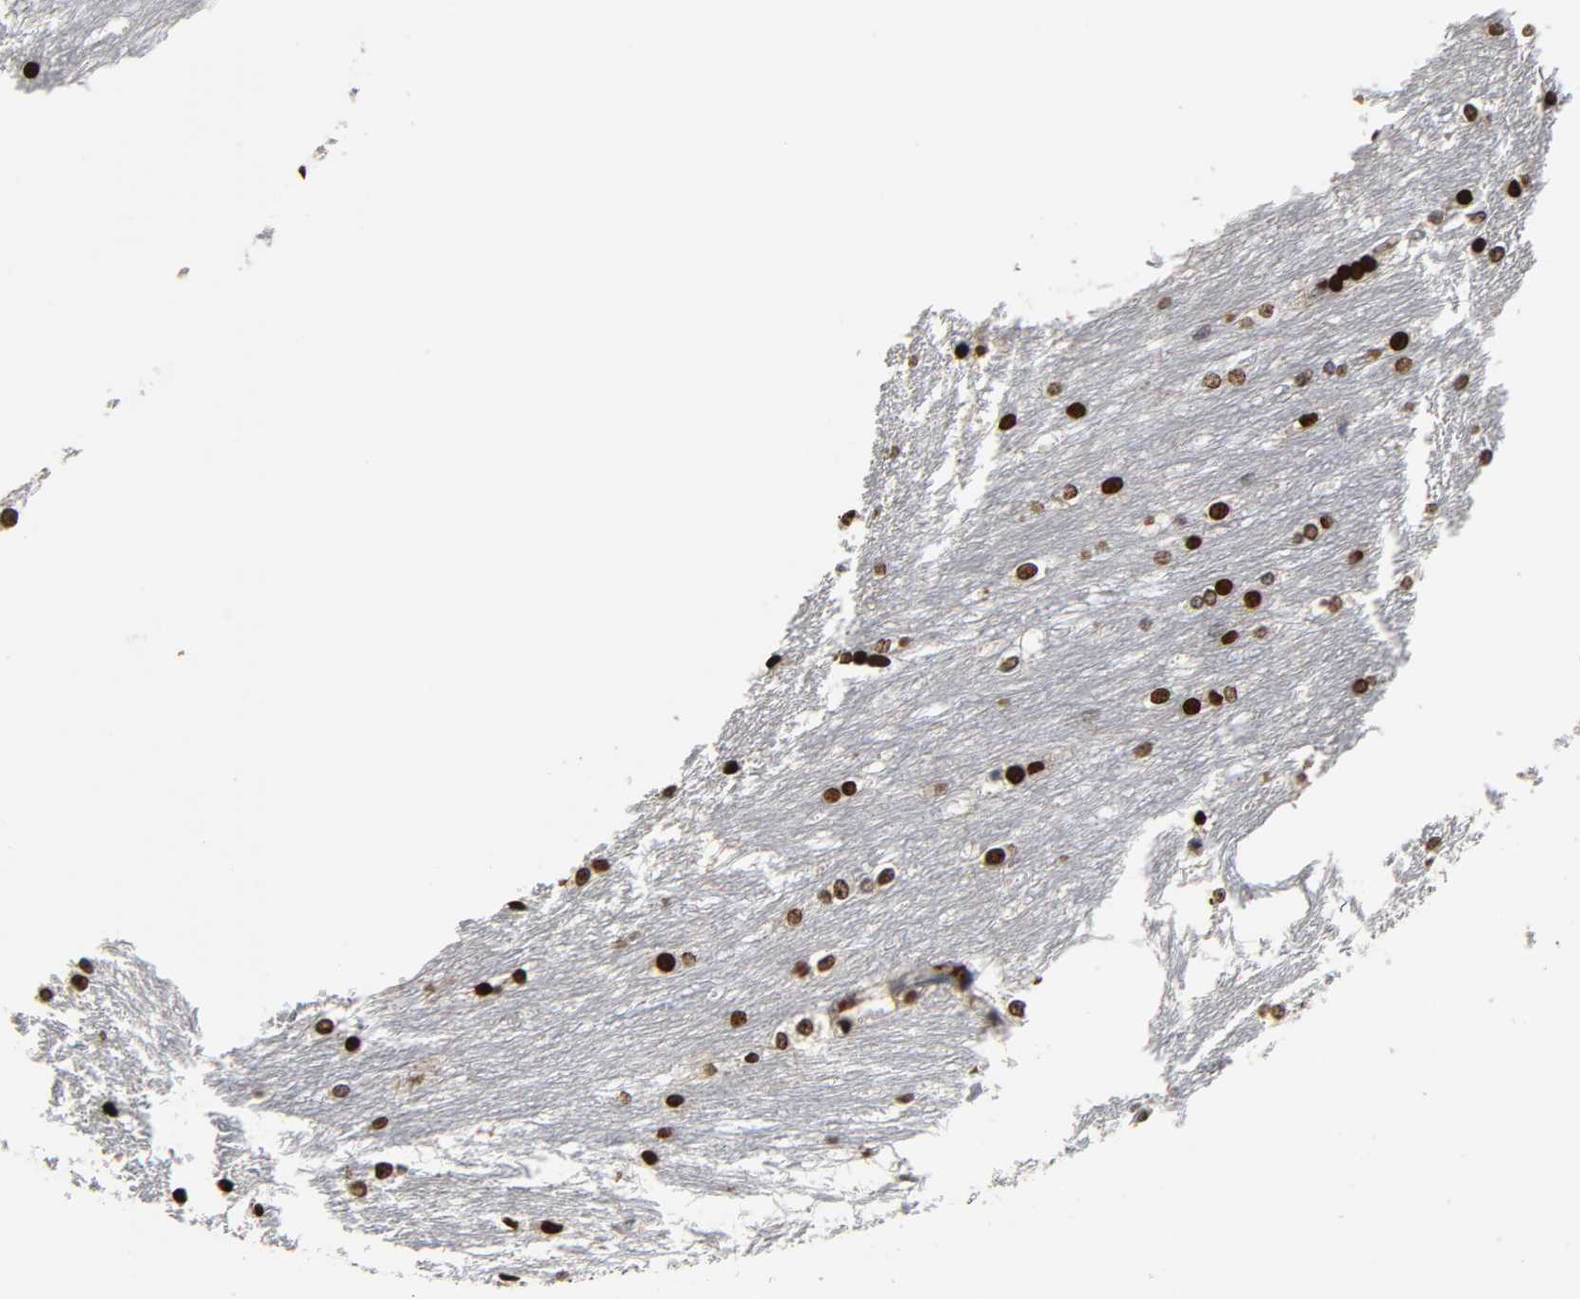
{"staining": {"intensity": "strong", "quantity": ">75%", "location": "nuclear"}, "tissue": "caudate", "cell_type": "Glial cells", "image_type": "normal", "snomed": [{"axis": "morphology", "description": "Normal tissue, NOS"}, {"axis": "topography", "description": "Lateral ventricle wall"}], "caption": "Brown immunohistochemical staining in unremarkable caudate displays strong nuclear expression in approximately >75% of glial cells. The staining was performed using DAB (3,3'-diaminobenzidine), with brown indicating positive protein expression. Nuclei are stained blue with hematoxylin.", "gene": "CPN2", "patient": {"sex": "female", "age": 19}}